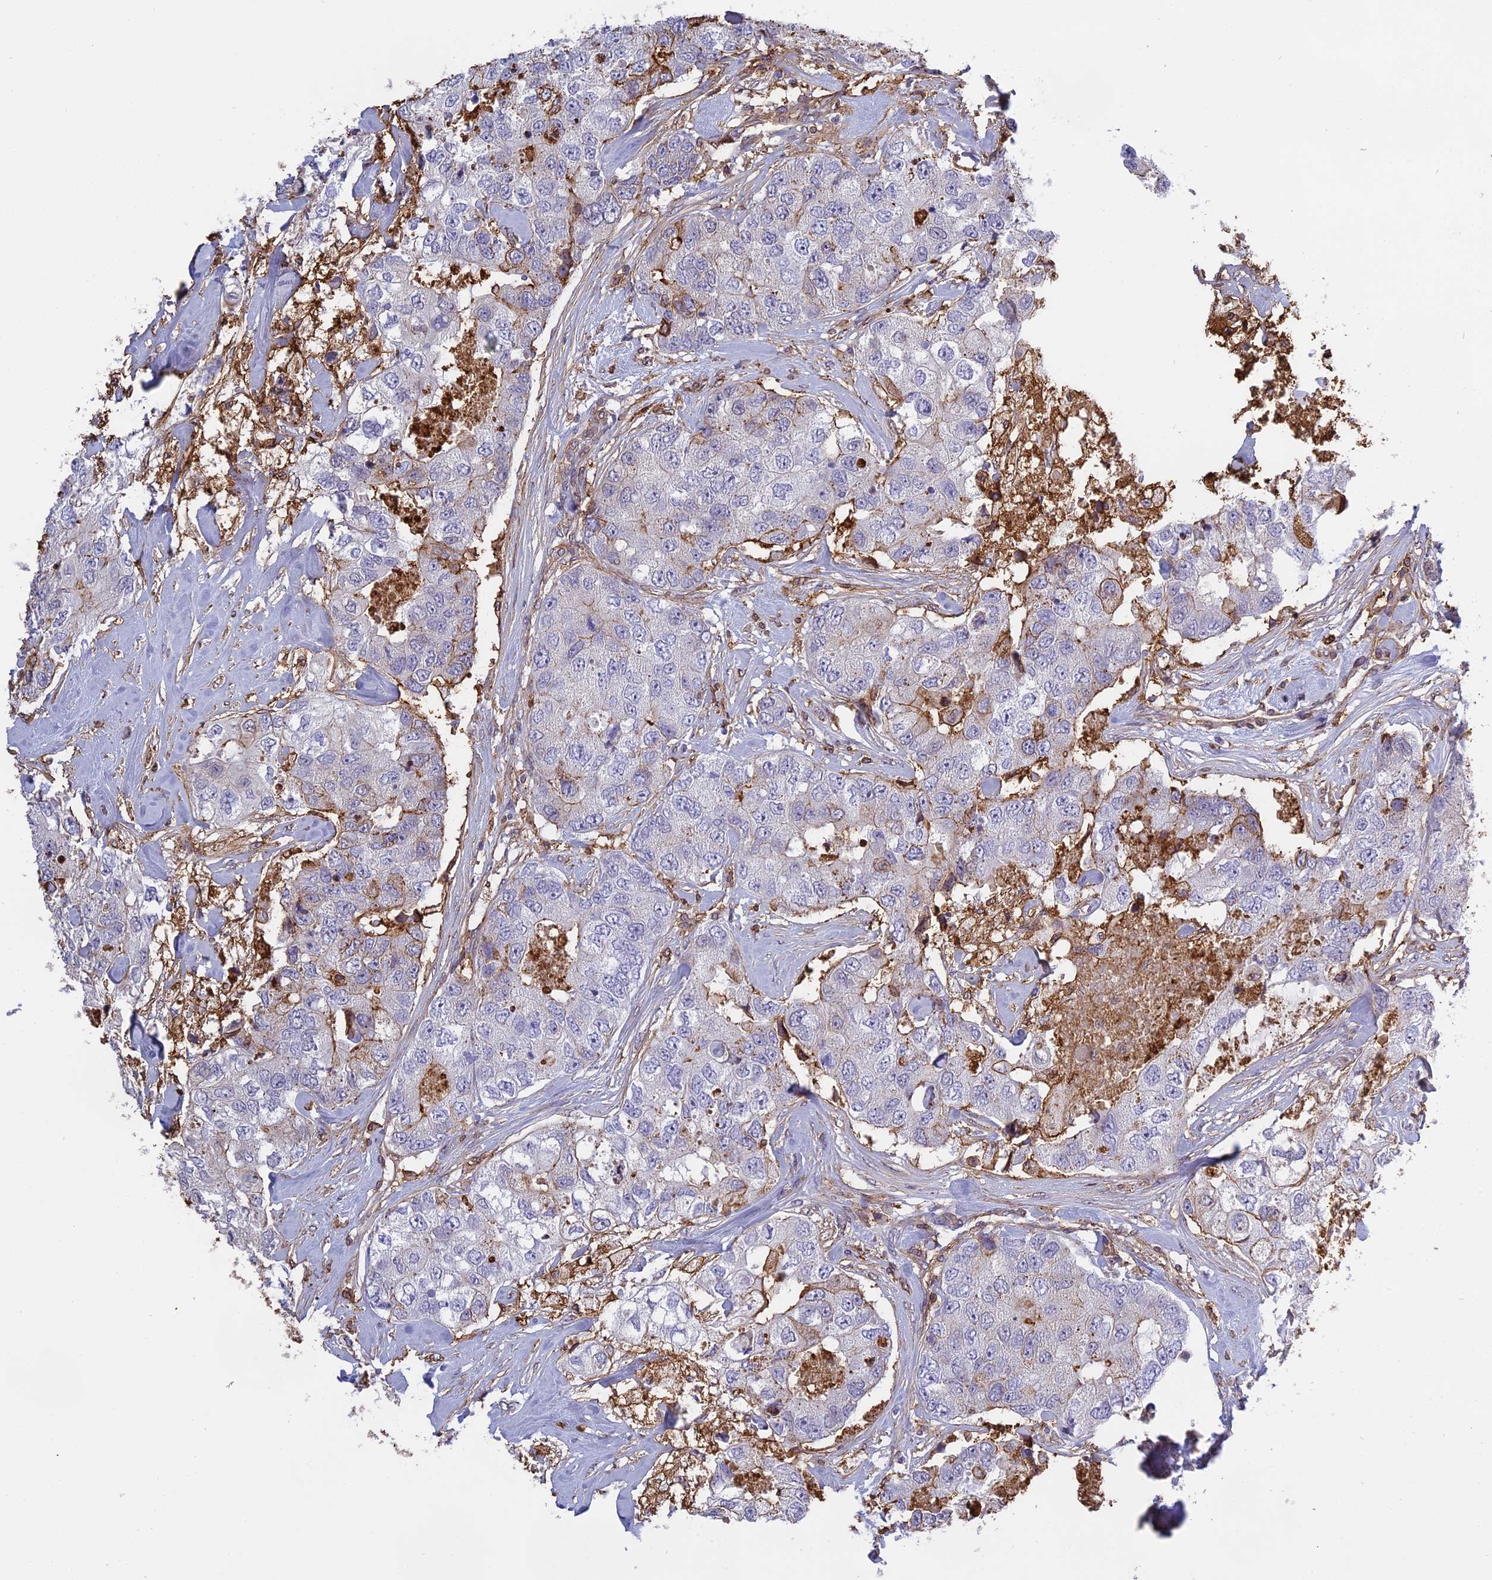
{"staining": {"intensity": "weak", "quantity": "<25%", "location": "cytoplasmic/membranous"}, "tissue": "breast cancer", "cell_type": "Tumor cells", "image_type": "cancer", "snomed": [{"axis": "morphology", "description": "Duct carcinoma"}, {"axis": "topography", "description": "Breast"}], "caption": "An immunohistochemistry image of breast infiltrating ductal carcinoma is shown. There is no staining in tumor cells of breast infiltrating ductal carcinoma.", "gene": "TMEM255B", "patient": {"sex": "female", "age": 62}}